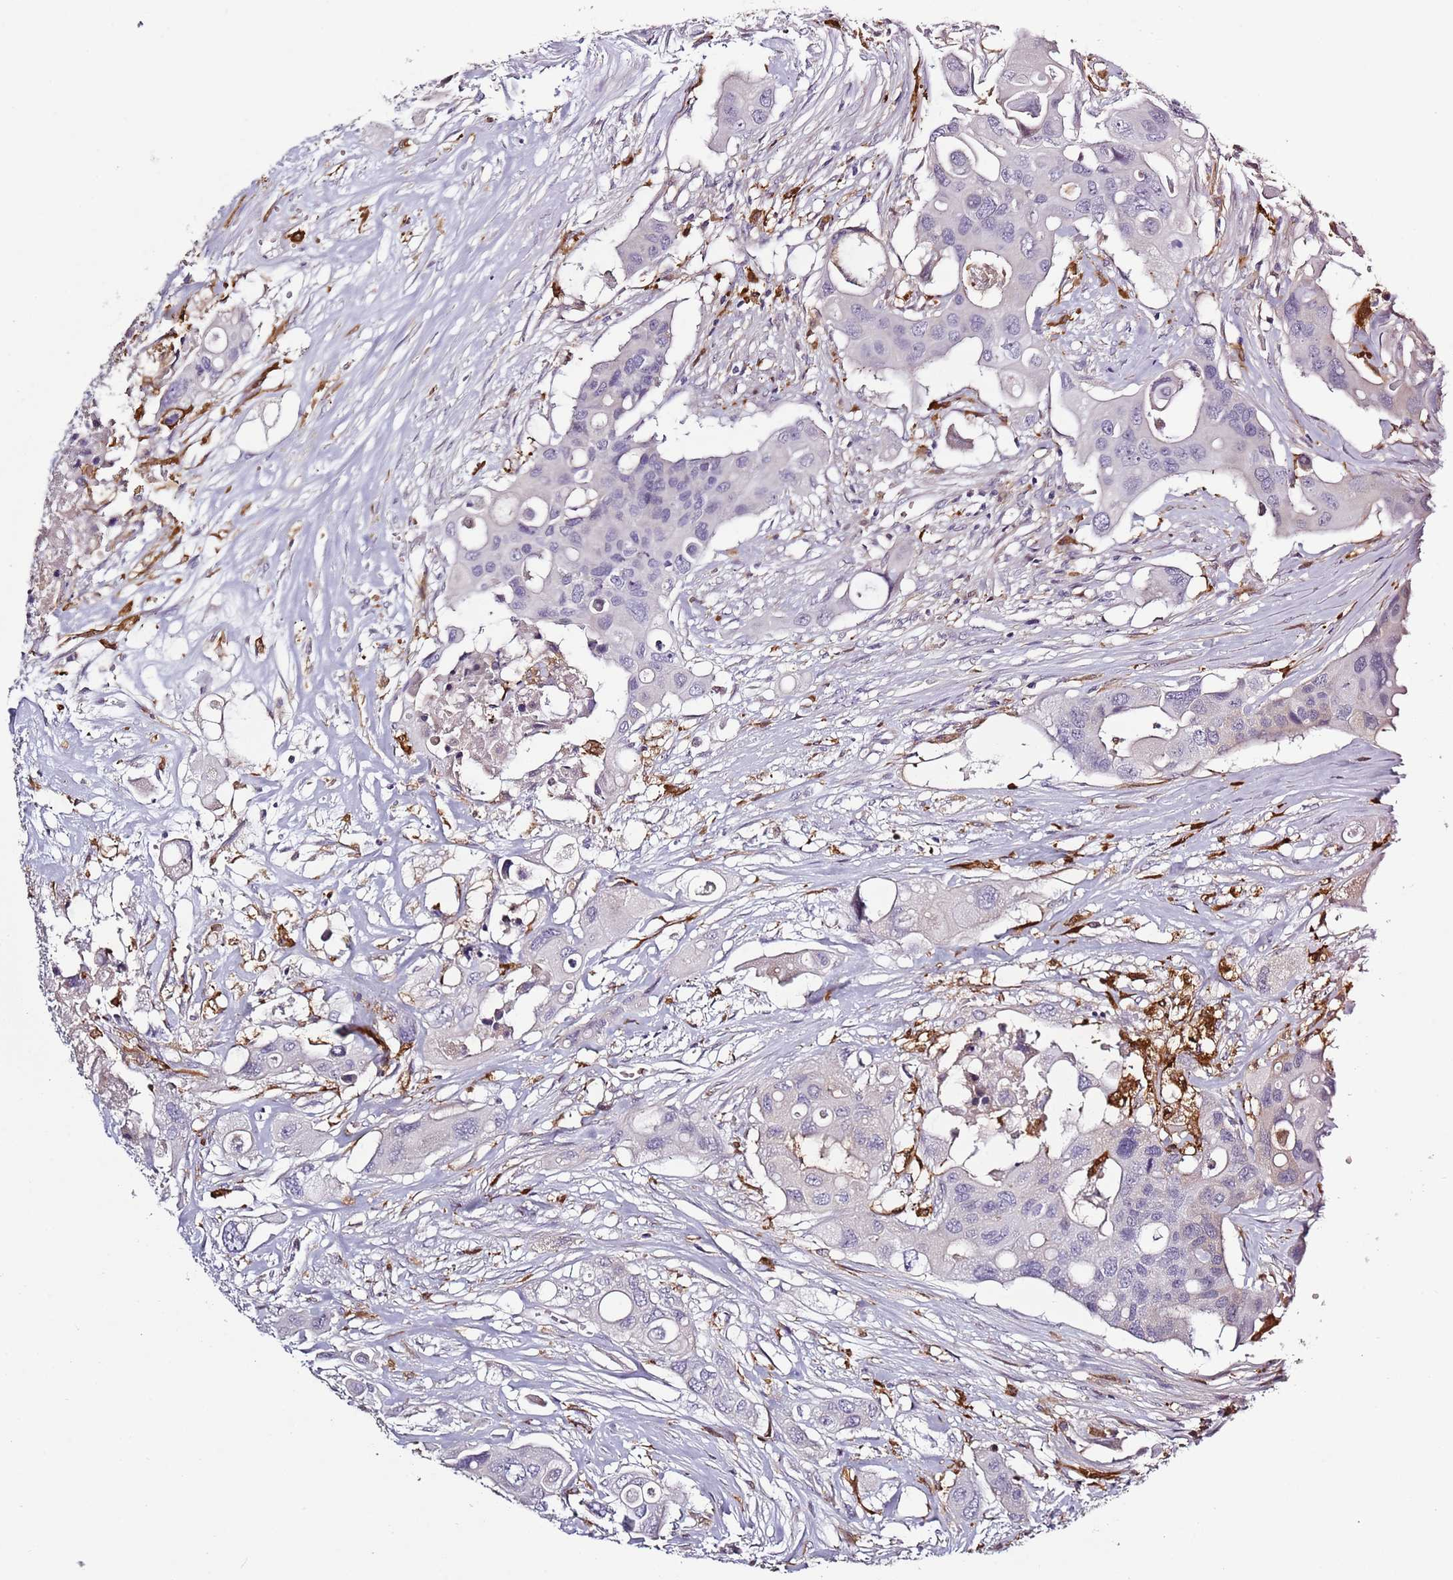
{"staining": {"intensity": "negative", "quantity": "none", "location": "none"}, "tissue": "colorectal cancer", "cell_type": "Tumor cells", "image_type": "cancer", "snomed": [{"axis": "morphology", "description": "Adenocarcinoma, NOS"}, {"axis": "topography", "description": "Colon"}], "caption": "Immunohistochemistry (IHC) histopathology image of neoplastic tissue: human colorectal cancer stained with DAB (3,3'-diaminobenzidine) shows no significant protein expression in tumor cells.", "gene": "CC2D2B", "patient": {"sex": "male", "age": 77}}